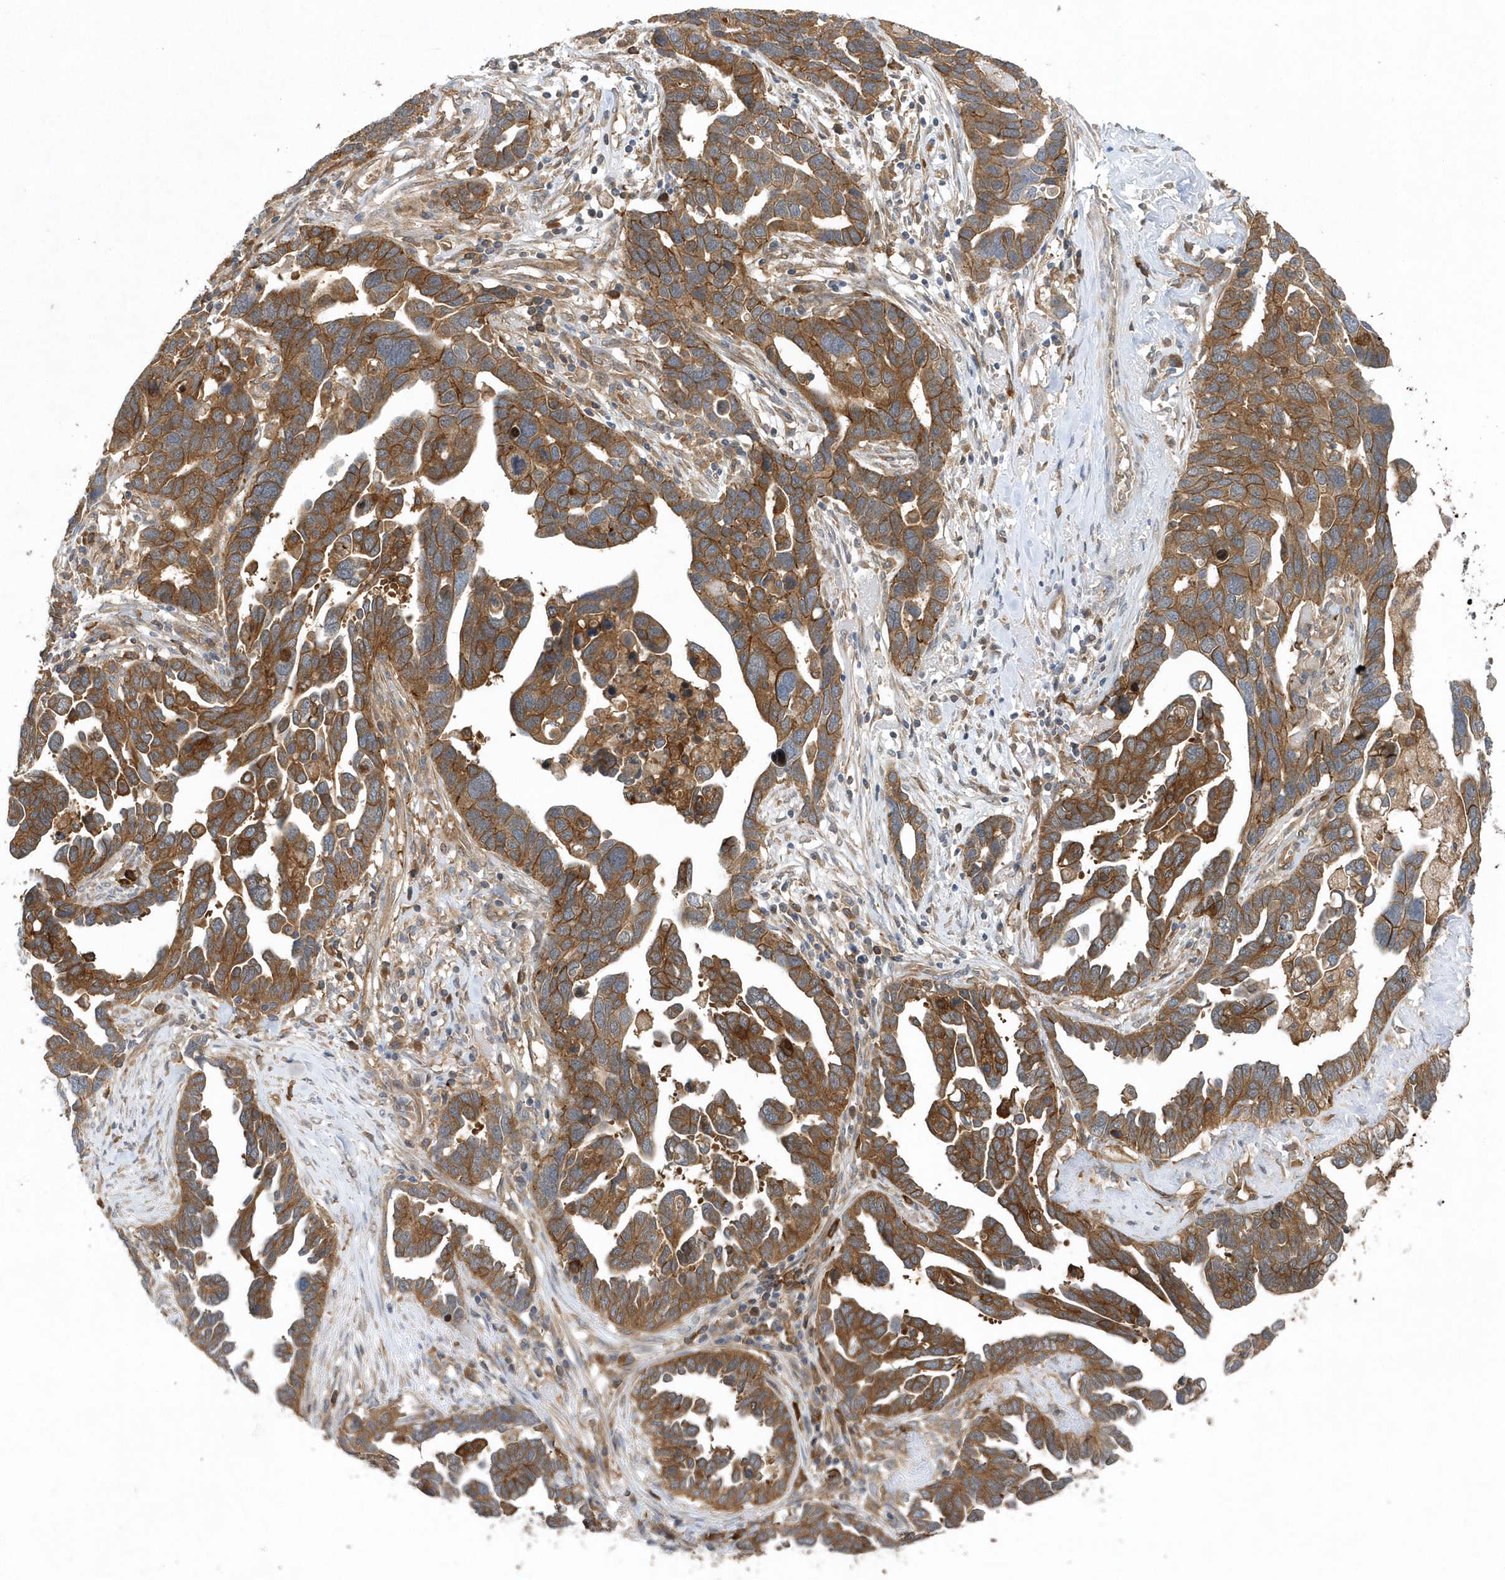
{"staining": {"intensity": "moderate", "quantity": ">75%", "location": "cytoplasmic/membranous"}, "tissue": "ovarian cancer", "cell_type": "Tumor cells", "image_type": "cancer", "snomed": [{"axis": "morphology", "description": "Cystadenocarcinoma, serous, NOS"}, {"axis": "topography", "description": "Ovary"}], "caption": "Immunohistochemical staining of ovarian cancer exhibits medium levels of moderate cytoplasmic/membranous positivity in approximately >75% of tumor cells. Nuclei are stained in blue.", "gene": "PAICS", "patient": {"sex": "female", "age": 54}}